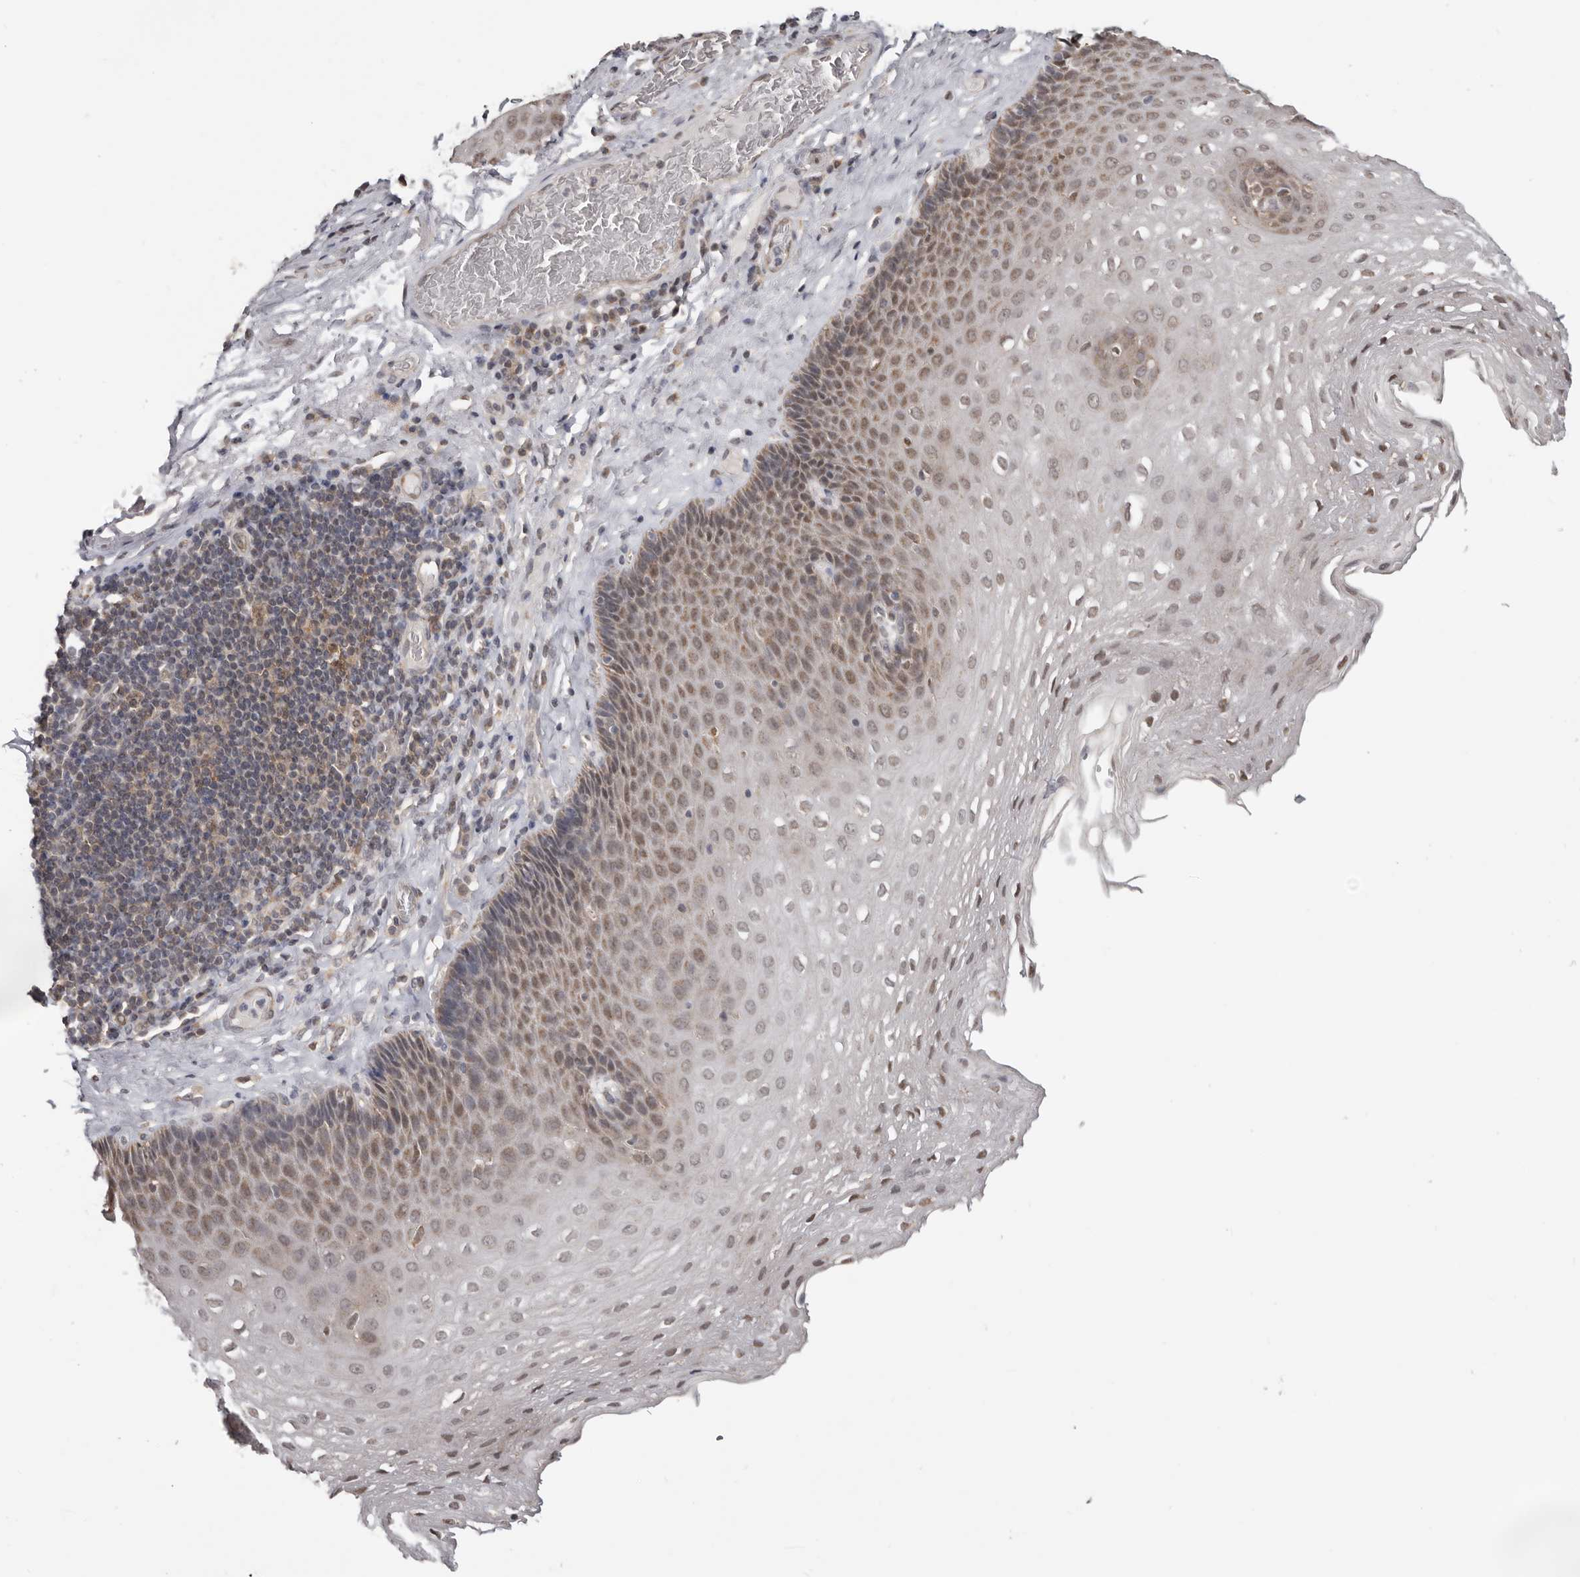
{"staining": {"intensity": "moderate", "quantity": "25%-75%", "location": "cytoplasmic/membranous,nuclear"}, "tissue": "esophagus", "cell_type": "Squamous epithelial cells", "image_type": "normal", "snomed": [{"axis": "morphology", "description": "Normal tissue, NOS"}, {"axis": "topography", "description": "Esophagus"}], "caption": "This photomicrograph exhibits IHC staining of normal human esophagus, with medium moderate cytoplasmic/membranous,nuclear positivity in about 25%-75% of squamous epithelial cells.", "gene": "MOGAT2", "patient": {"sex": "female", "age": 66}}